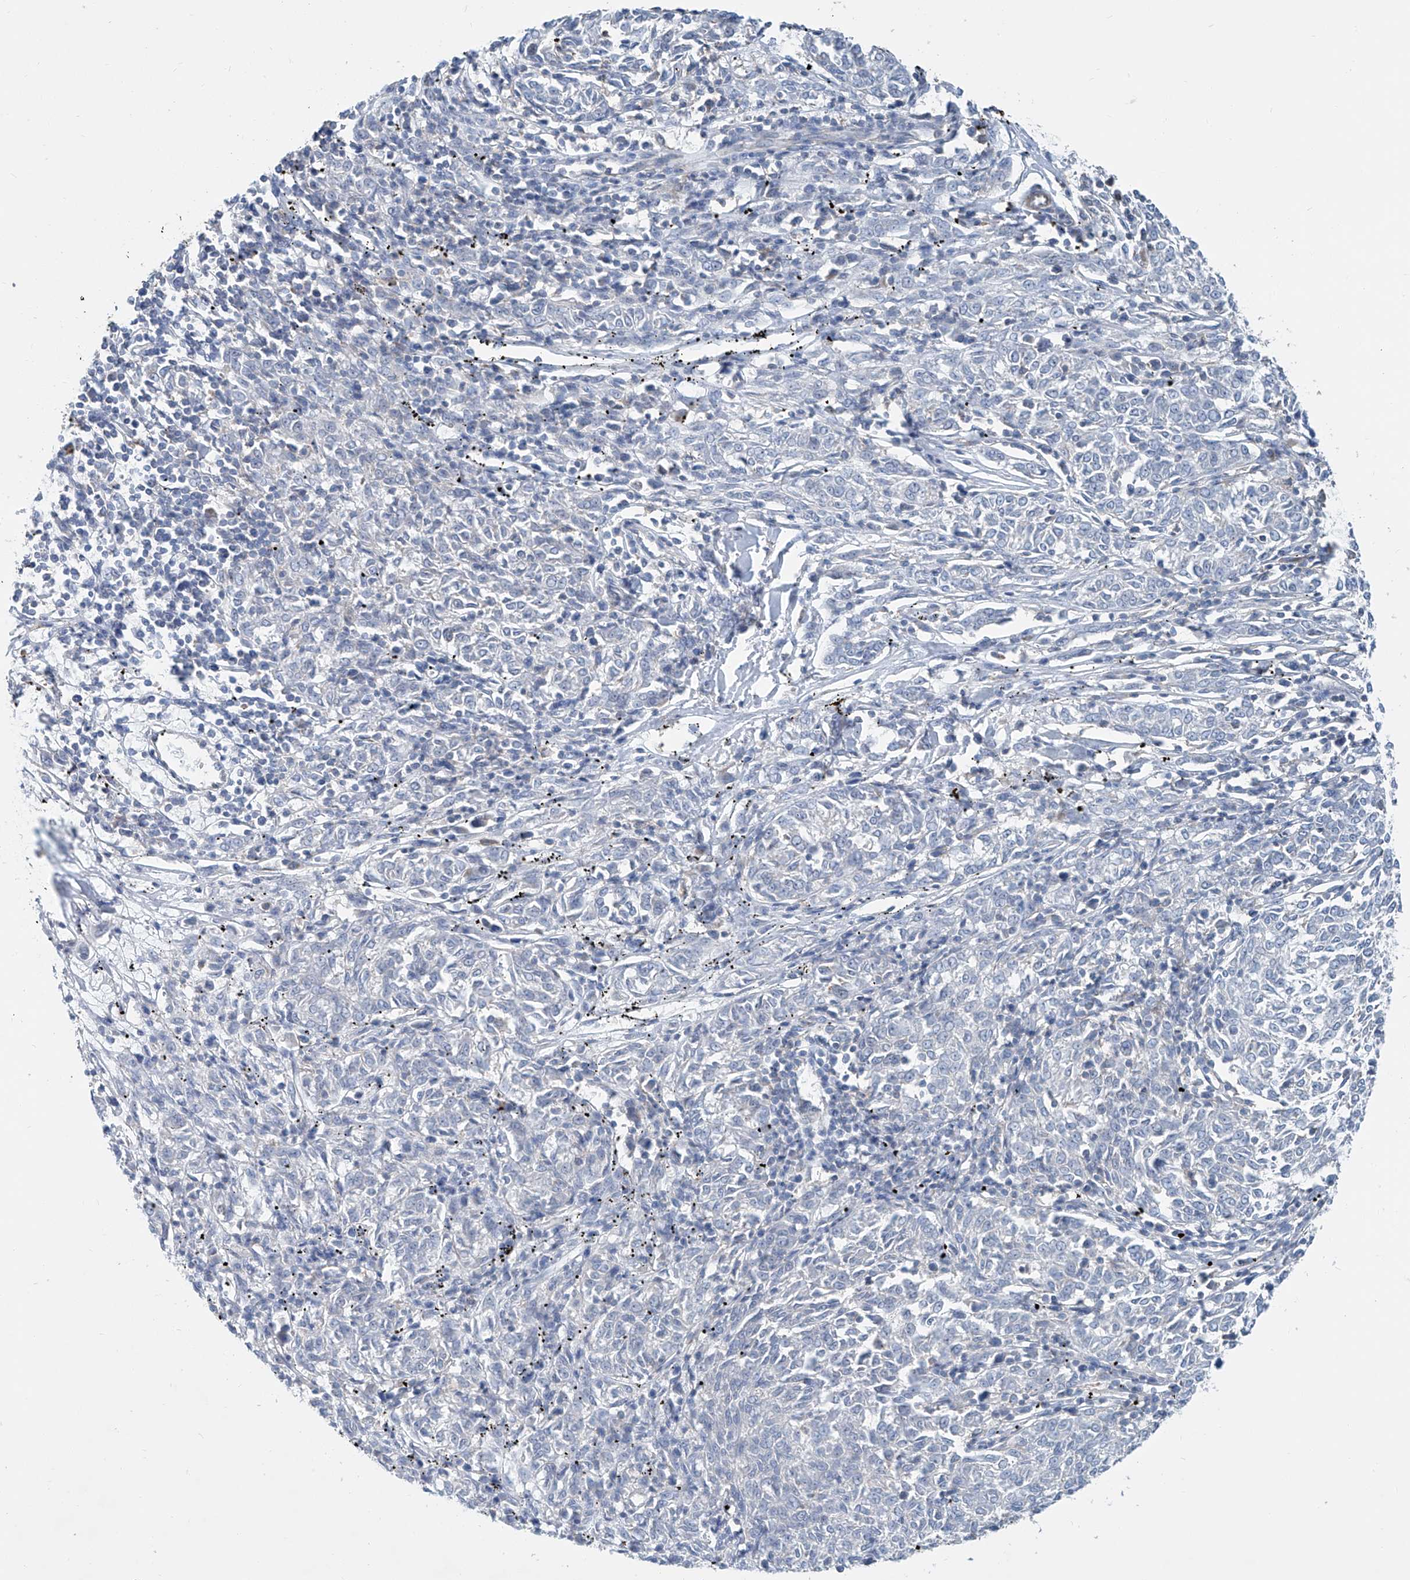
{"staining": {"intensity": "negative", "quantity": "none", "location": "none"}, "tissue": "melanoma", "cell_type": "Tumor cells", "image_type": "cancer", "snomed": [{"axis": "morphology", "description": "Malignant melanoma, NOS"}, {"axis": "topography", "description": "Skin"}], "caption": "A histopathology image of malignant melanoma stained for a protein displays no brown staining in tumor cells.", "gene": "ANKRD34A", "patient": {"sex": "female", "age": 72}}